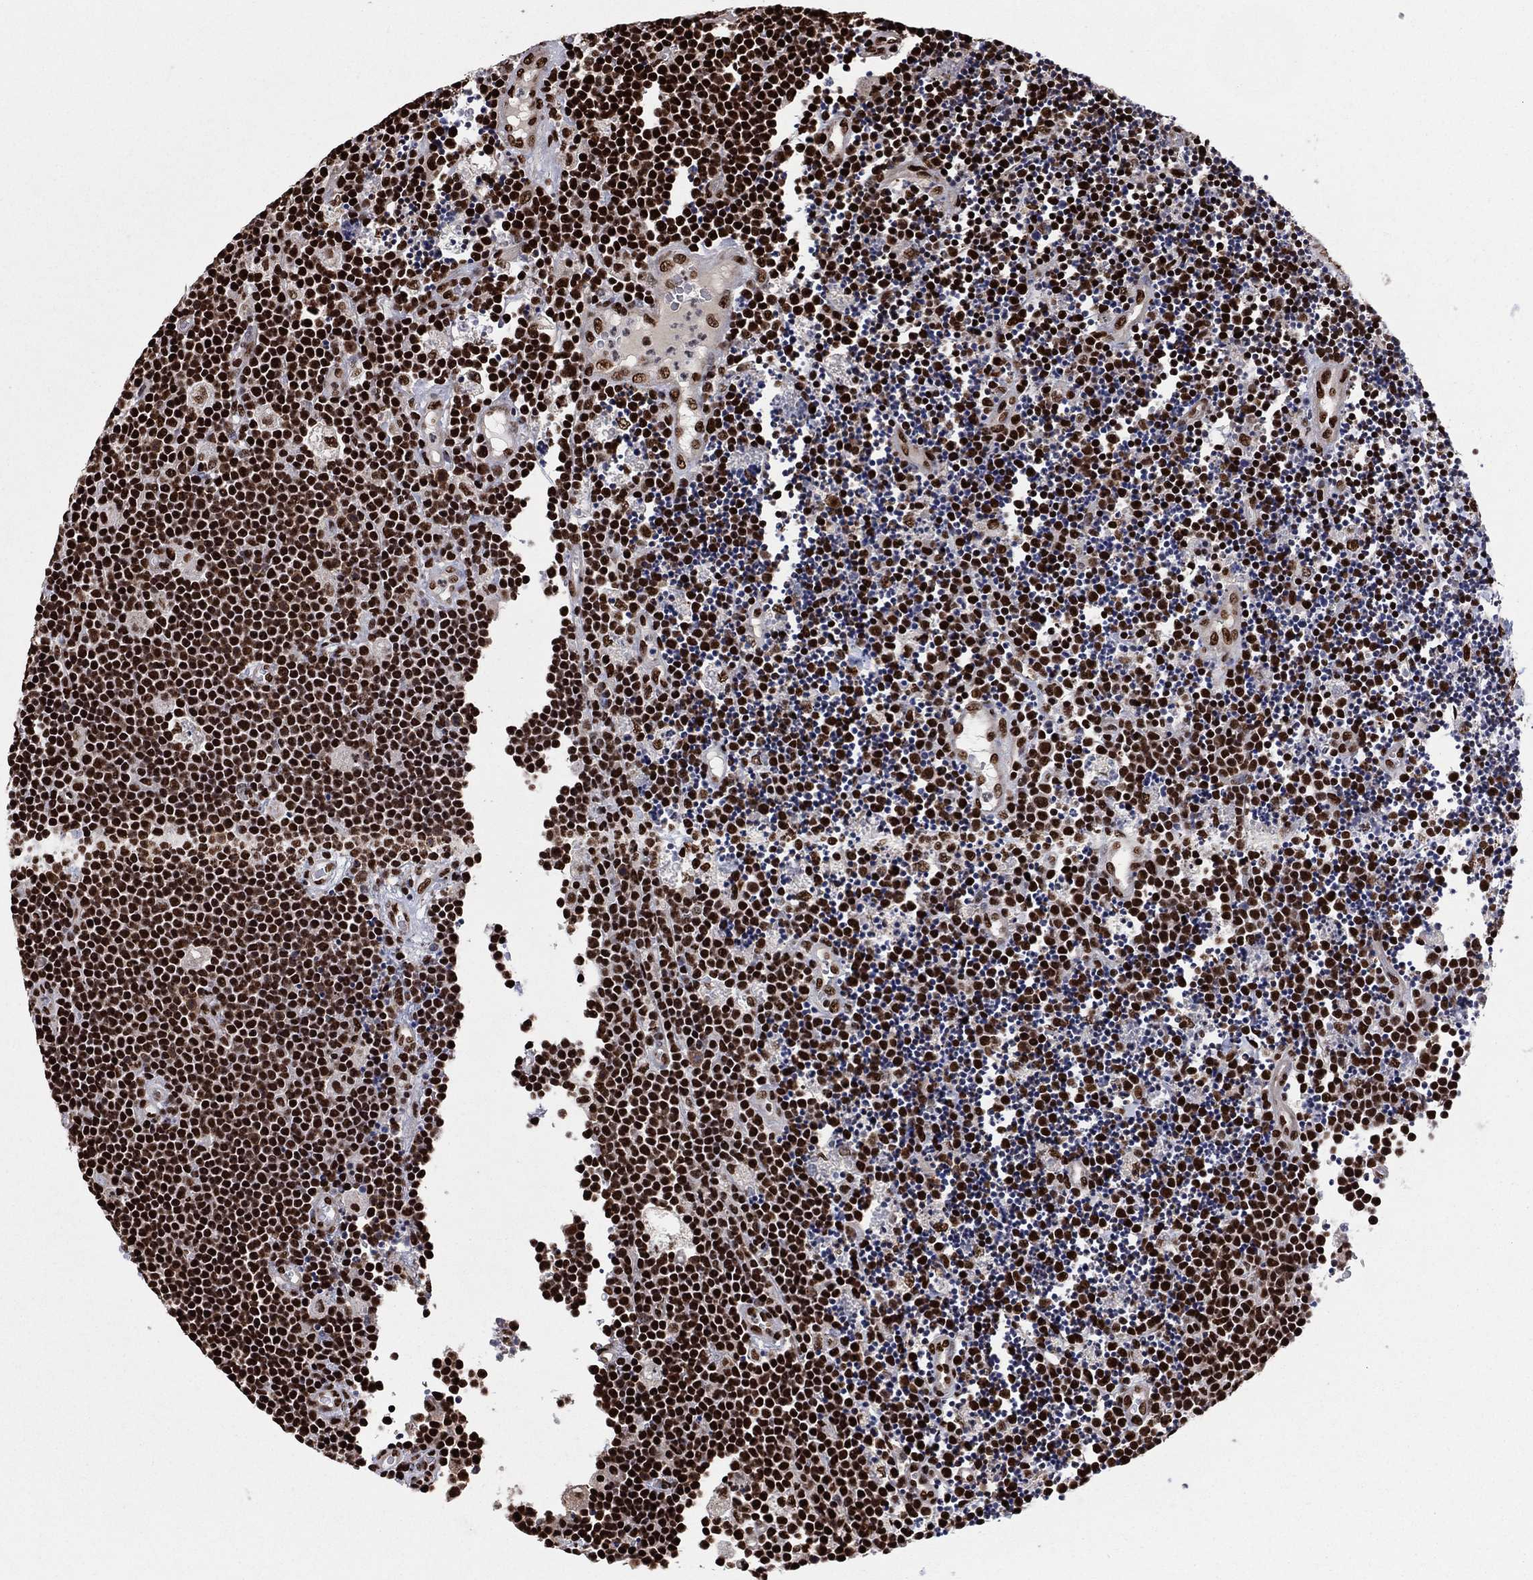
{"staining": {"intensity": "strong", "quantity": ">75%", "location": "nuclear"}, "tissue": "lymphoma", "cell_type": "Tumor cells", "image_type": "cancer", "snomed": [{"axis": "morphology", "description": "Malignant lymphoma, non-Hodgkin's type, Low grade"}, {"axis": "topography", "description": "Brain"}], "caption": "Human lymphoma stained for a protein (brown) exhibits strong nuclear positive expression in approximately >75% of tumor cells.", "gene": "TP53BP1", "patient": {"sex": "female", "age": 66}}